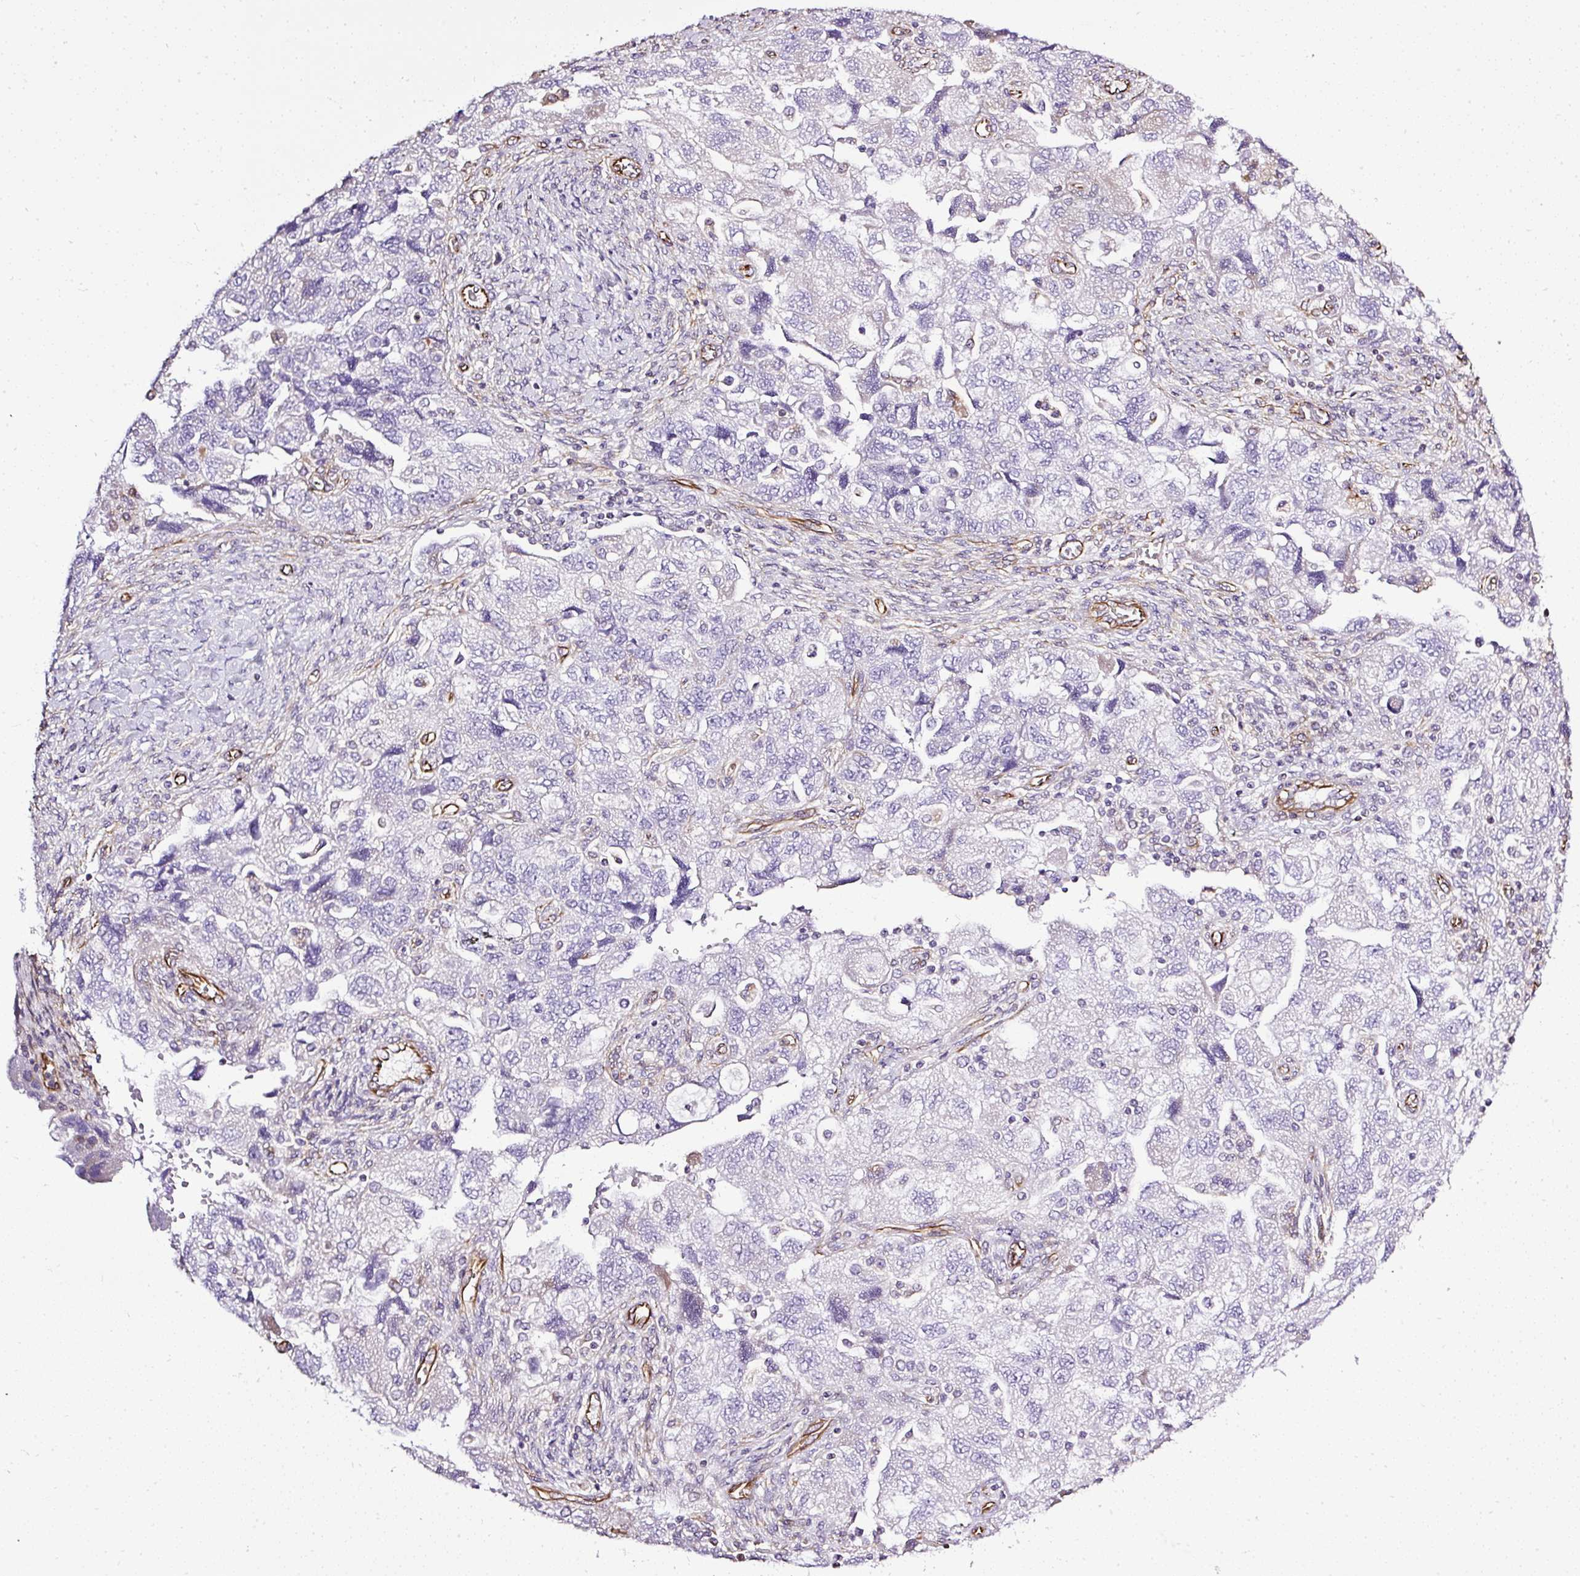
{"staining": {"intensity": "negative", "quantity": "none", "location": "none"}, "tissue": "ovarian cancer", "cell_type": "Tumor cells", "image_type": "cancer", "snomed": [{"axis": "morphology", "description": "Carcinoma, NOS"}, {"axis": "morphology", "description": "Cystadenocarcinoma, serous, NOS"}, {"axis": "topography", "description": "Ovary"}], "caption": "Immunohistochemistry (IHC) micrograph of neoplastic tissue: human ovarian carcinoma stained with DAB shows no significant protein staining in tumor cells.", "gene": "PLS1", "patient": {"sex": "female", "age": 69}}